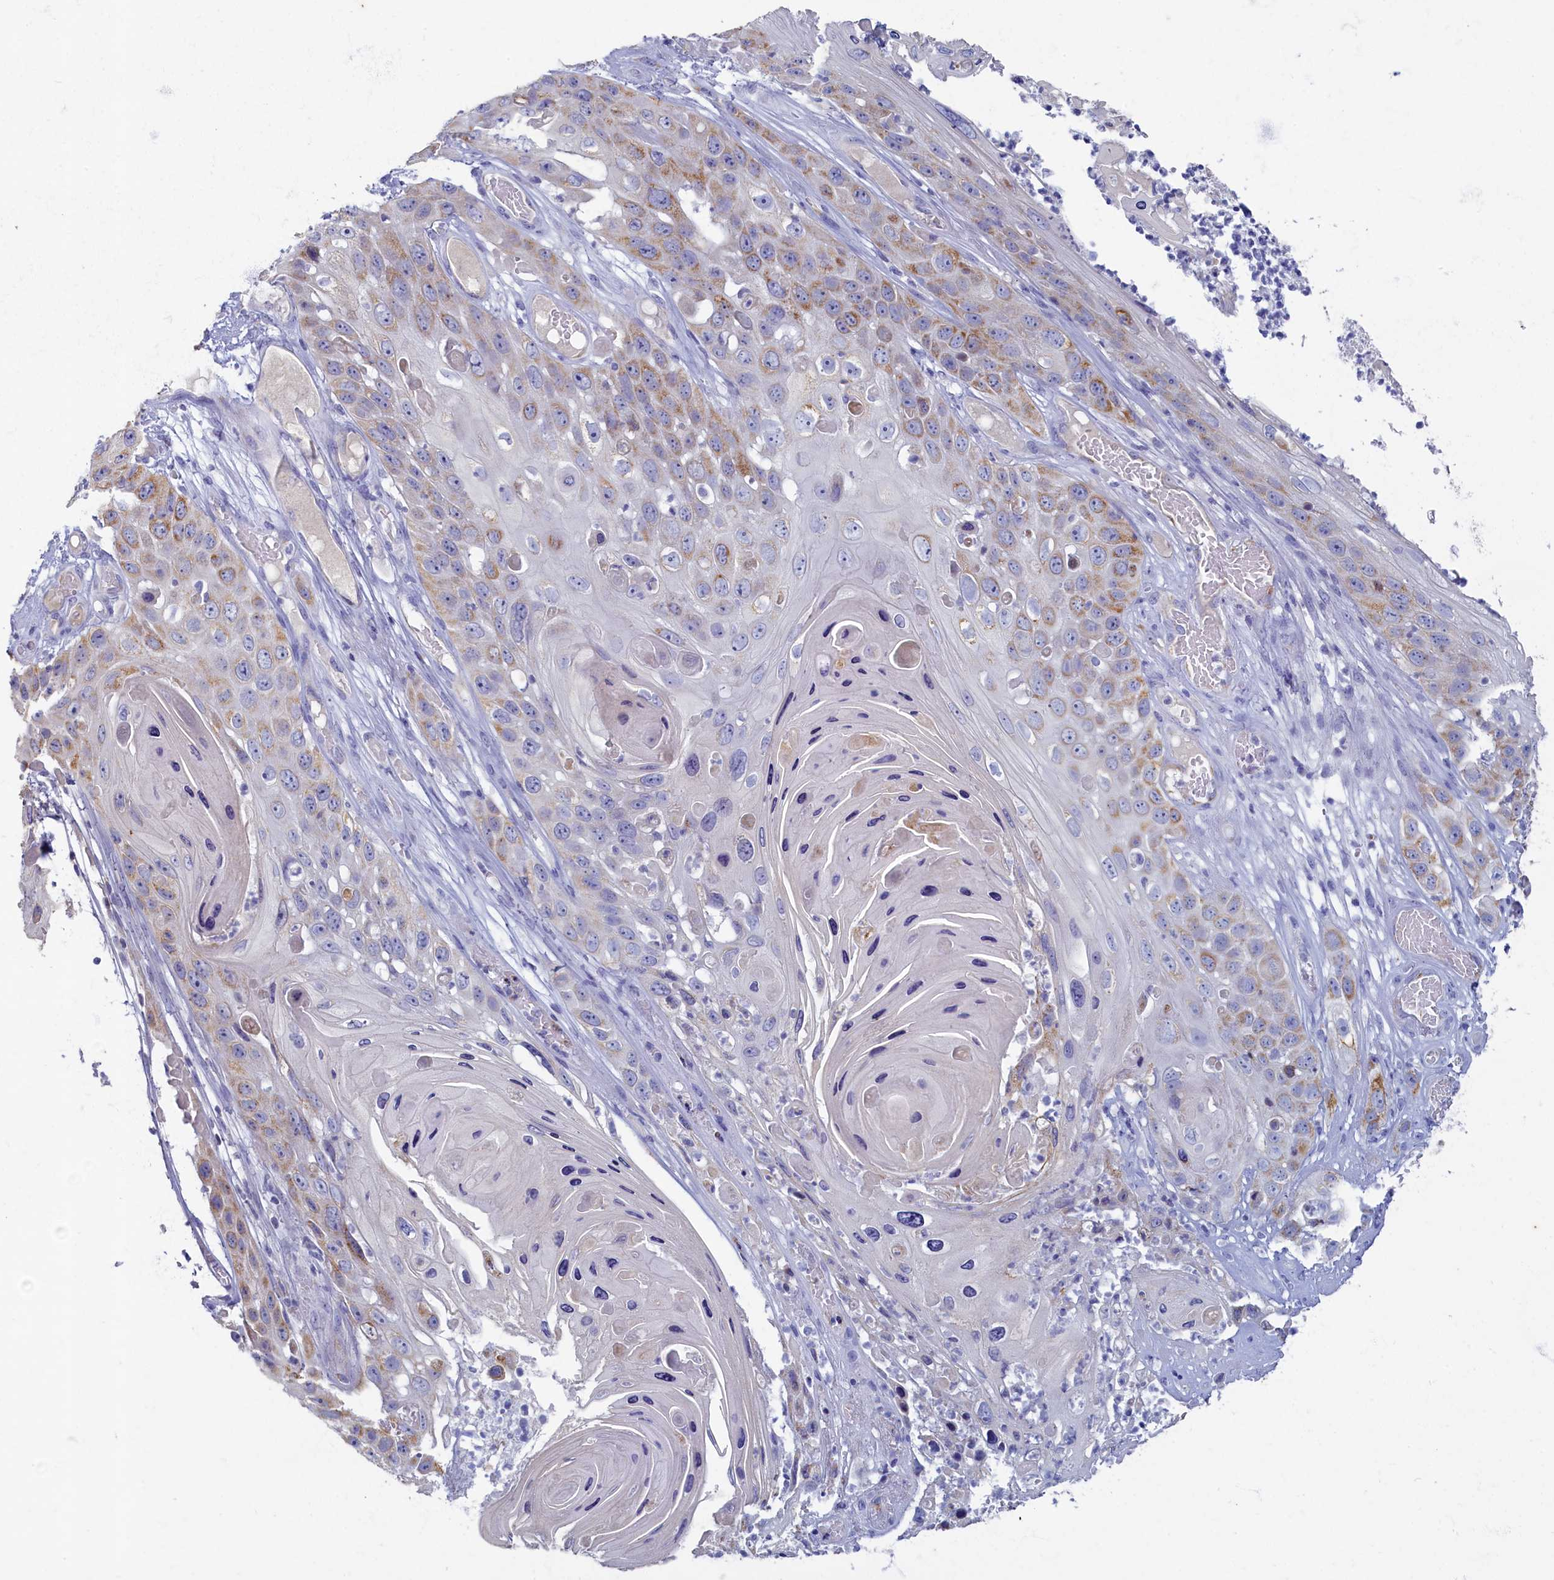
{"staining": {"intensity": "moderate", "quantity": "<25%", "location": "cytoplasmic/membranous"}, "tissue": "skin cancer", "cell_type": "Tumor cells", "image_type": "cancer", "snomed": [{"axis": "morphology", "description": "Squamous cell carcinoma, NOS"}, {"axis": "topography", "description": "Skin"}], "caption": "A high-resolution image shows immunohistochemistry (IHC) staining of skin cancer, which exhibits moderate cytoplasmic/membranous staining in about <25% of tumor cells.", "gene": "OCIAD2", "patient": {"sex": "male", "age": 55}}